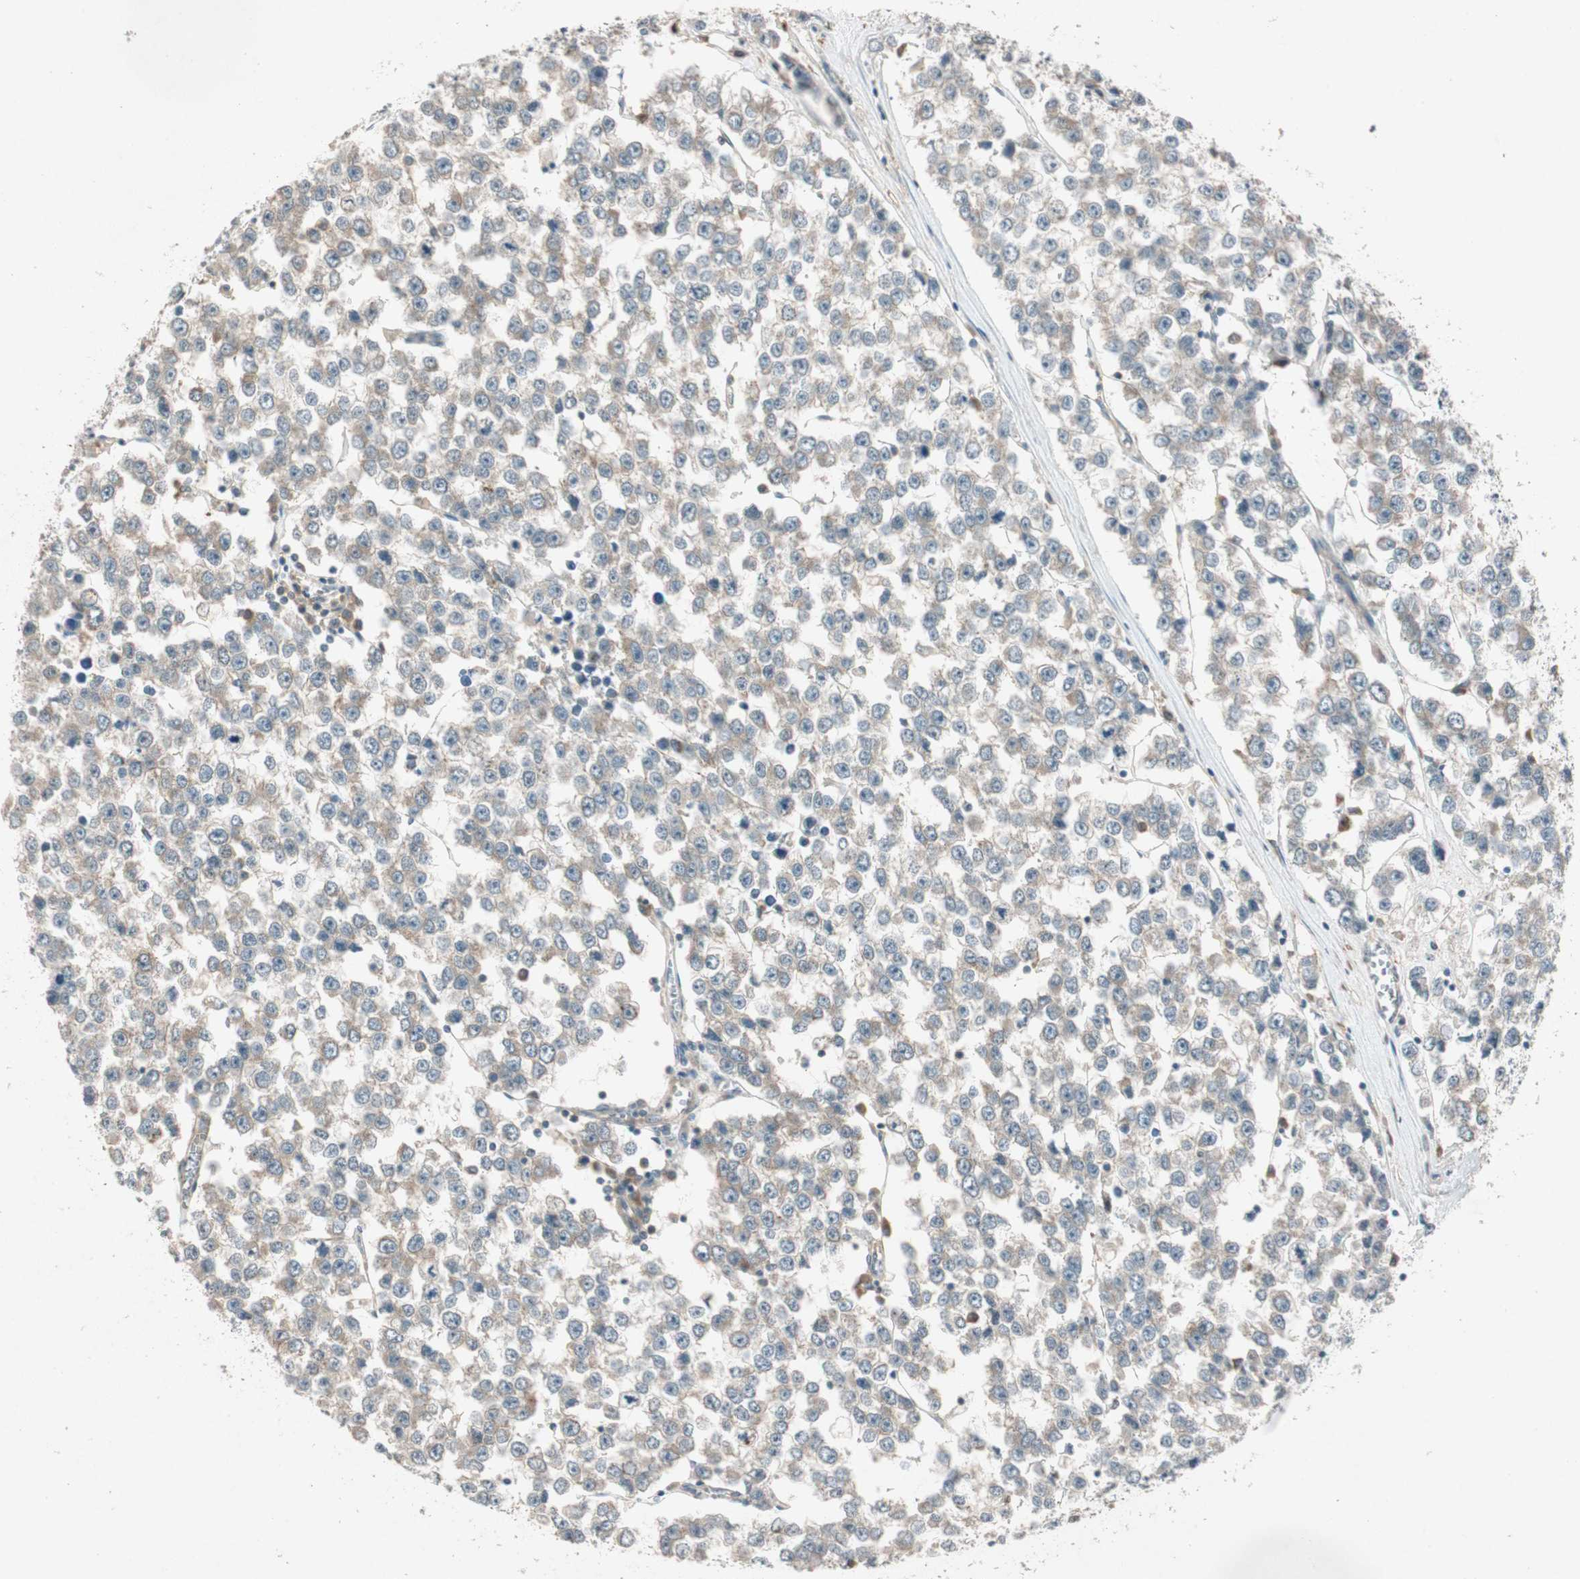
{"staining": {"intensity": "weak", "quantity": "25%-75%", "location": "cytoplasmic/membranous"}, "tissue": "testis cancer", "cell_type": "Tumor cells", "image_type": "cancer", "snomed": [{"axis": "morphology", "description": "Seminoma, NOS"}, {"axis": "morphology", "description": "Carcinoma, Embryonal, NOS"}, {"axis": "topography", "description": "Testis"}], "caption": "This is a histology image of IHC staining of testis cancer, which shows weak positivity in the cytoplasmic/membranous of tumor cells.", "gene": "NCLN", "patient": {"sex": "male", "age": 52}}